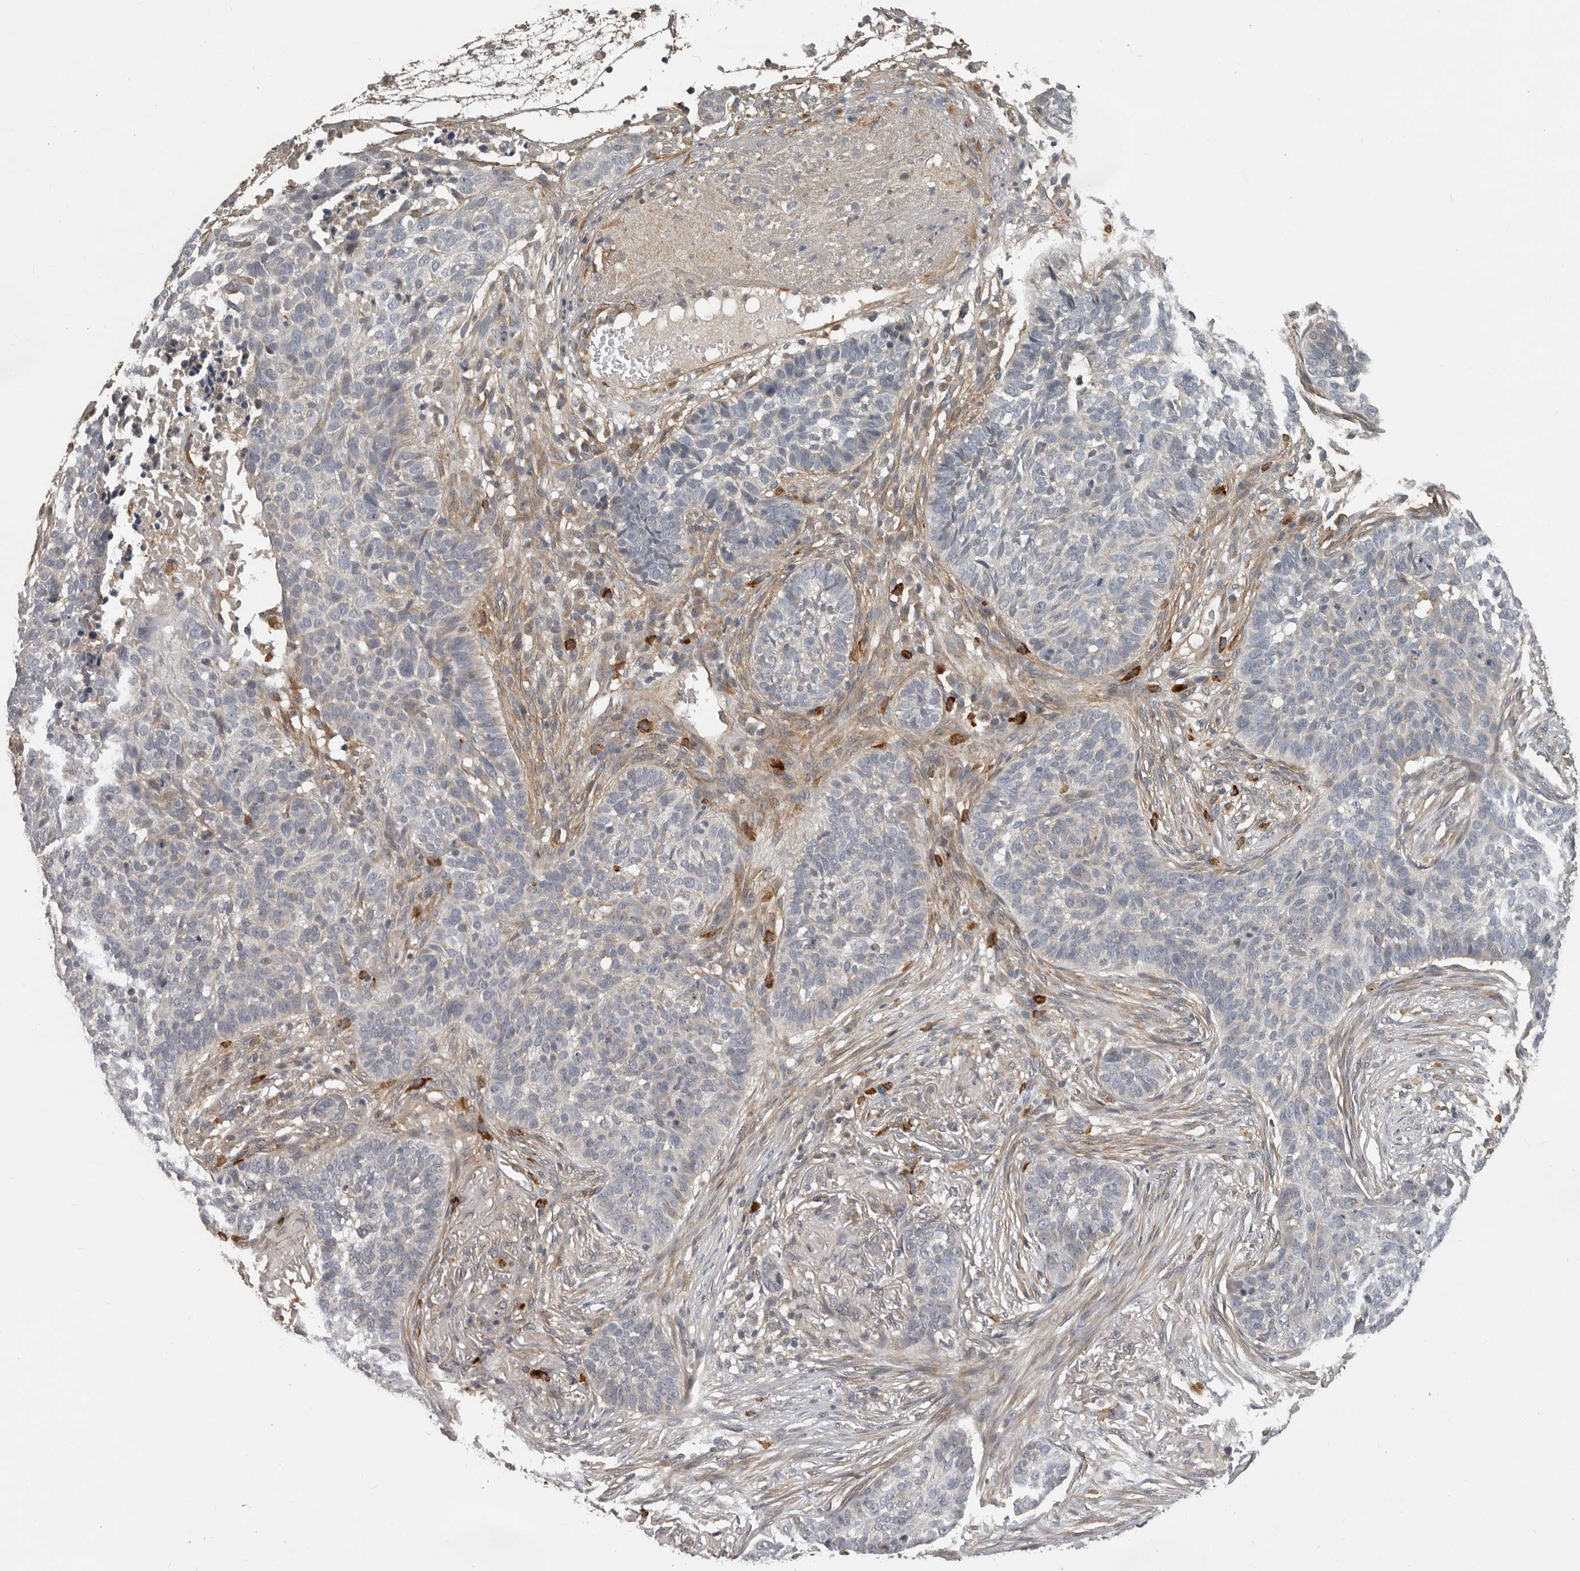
{"staining": {"intensity": "negative", "quantity": "none", "location": "none"}, "tissue": "skin cancer", "cell_type": "Tumor cells", "image_type": "cancer", "snomed": [{"axis": "morphology", "description": "Basal cell carcinoma"}, {"axis": "topography", "description": "Skin"}], "caption": "Human skin cancer (basal cell carcinoma) stained for a protein using immunohistochemistry reveals no expression in tumor cells.", "gene": "RNF157", "patient": {"sex": "male", "age": 85}}